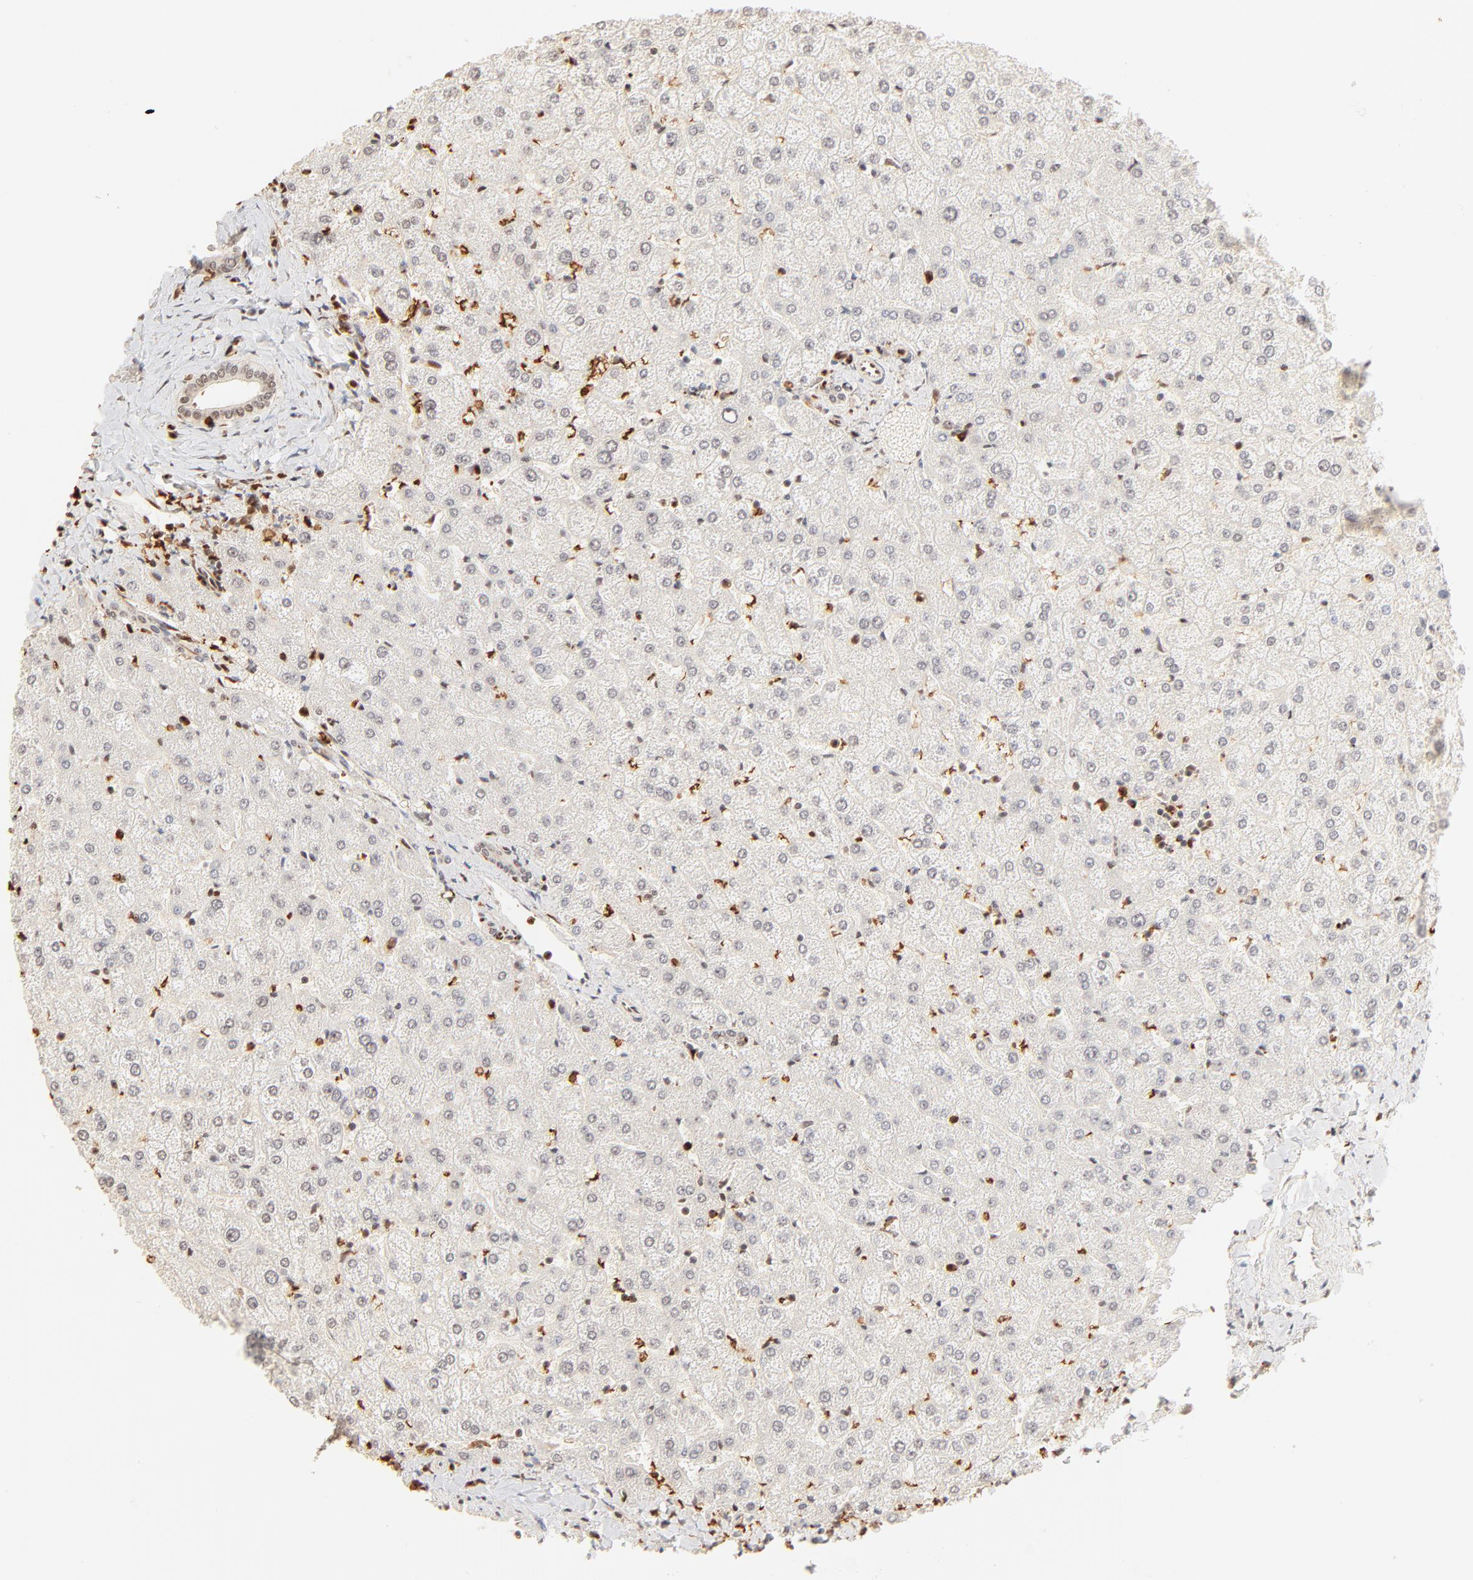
{"staining": {"intensity": "moderate", "quantity": ">75%", "location": "cytoplasmic/membranous,nuclear"}, "tissue": "liver", "cell_type": "Cholangiocytes", "image_type": "normal", "snomed": [{"axis": "morphology", "description": "Normal tissue, NOS"}, {"axis": "topography", "description": "Liver"}], "caption": "A micrograph of human liver stained for a protein reveals moderate cytoplasmic/membranous,nuclear brown staining in cholangiocytes. (IHC, brightfield microscopy, high magnification).", "gene": "FAM50A", "patient": {"sex": "female", "age": 32}}